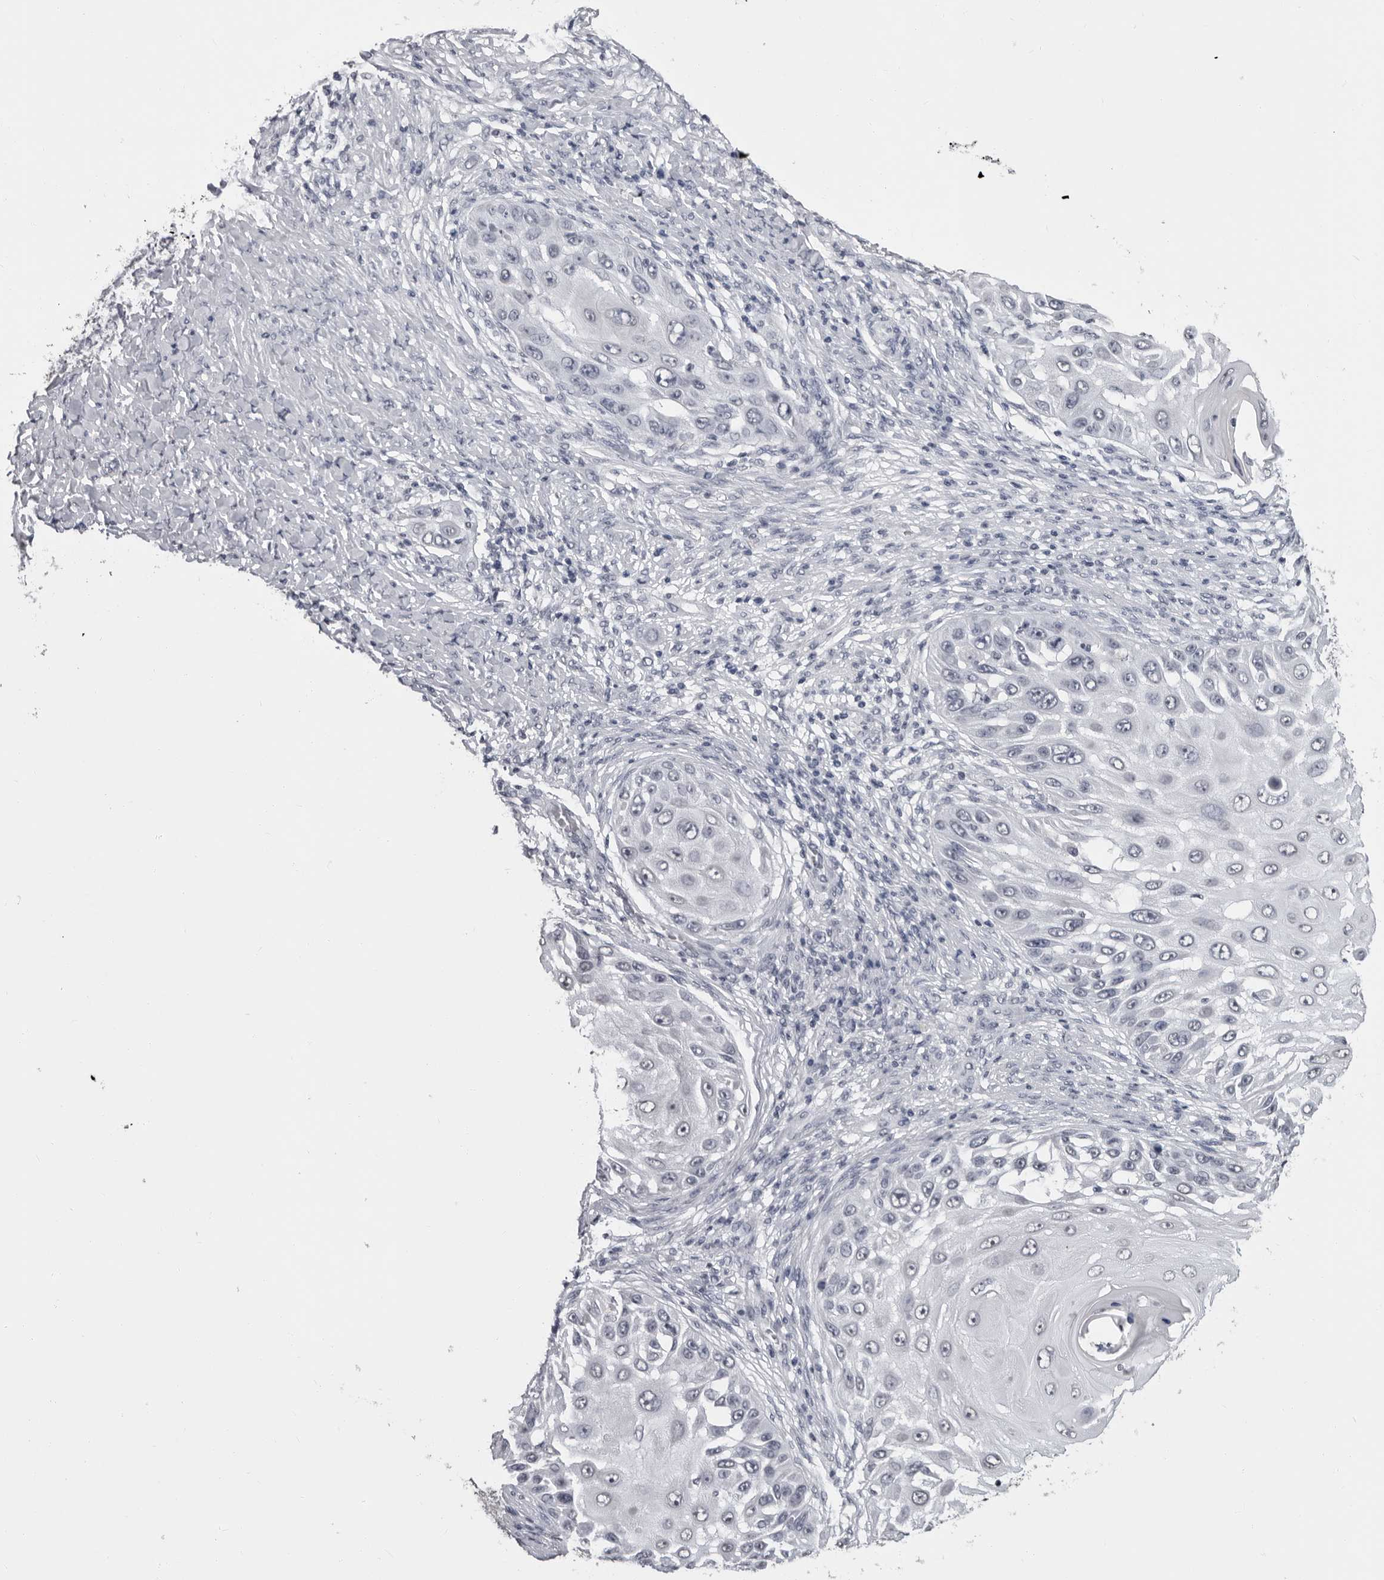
{"staining": {"intensity": "negative", "quantity": "none", "location": "none"}, "tissue": "skin cancer", "cell_type": "Tumor cells", "image_type": "cancer", "snomed": [{"axis": "morphology", "description": "Squamous cell carcinoma, NOS"}, {"axis": "topography", "description": "Skin"}], "caption": "Photomicrograph shows no significant protein positivity in tumor cells of skin cancer (squamous cell carcinoma).", "gene": "HEPACAM", "patient": {"sex": "female", "age": 44}}